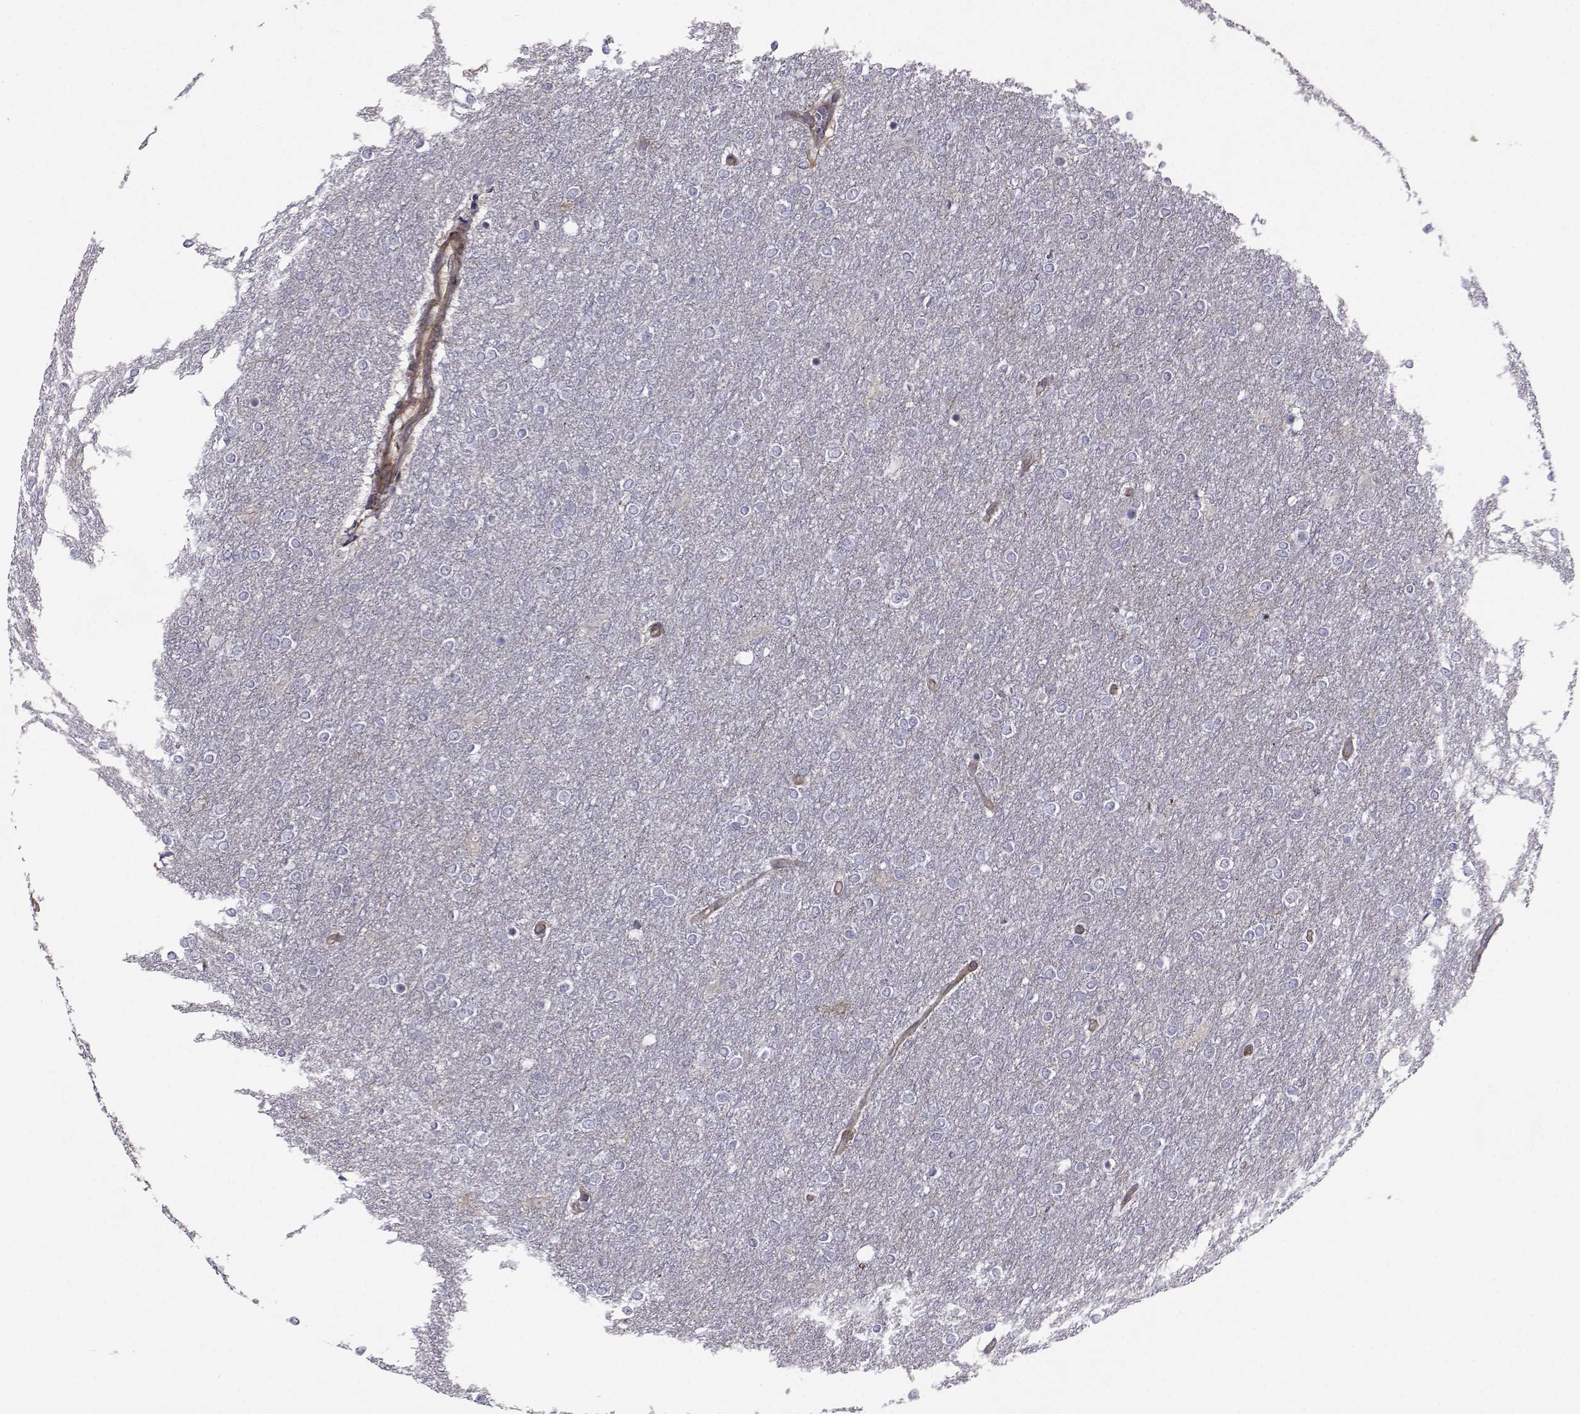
{"staining": {"intensity": "negative", "quantity": "none", "location": "none"}, "tissue": "glioma", "cell_type": "Tumor cells", "image_type": "cancer", "snomed": [{"axis": "morphology", "description": "Glioma, malignant, High grade"}, {"axis": "topography", "description": "Brain"}], "caption": "The photomicrograph reveals no significant expression in tumor cells of glioma.", "gene": "TRIP10", "patient": {"sex": "female", "age": 61}}